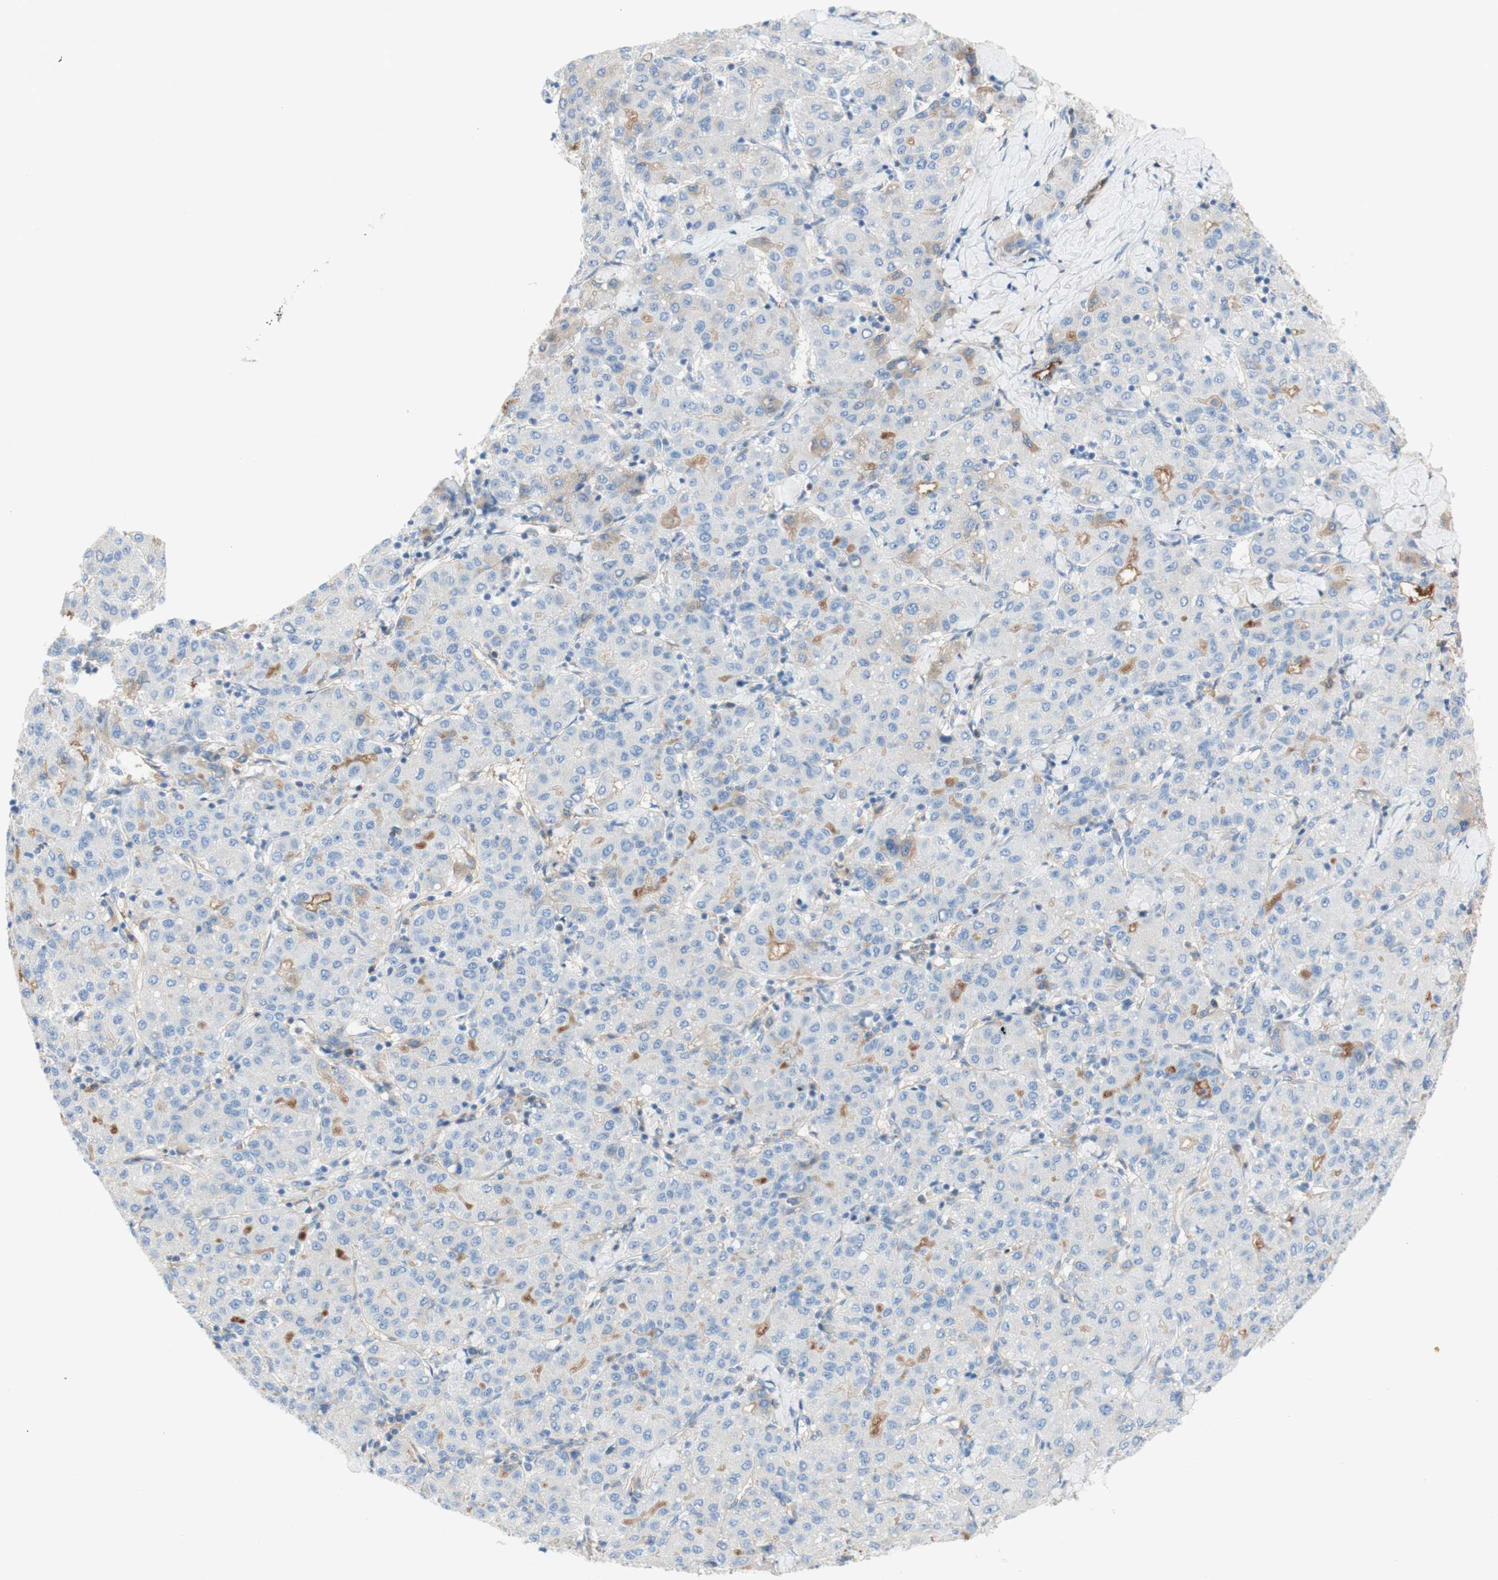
{"staining": {"intensity": "negative", "quantity": "none", "location": "none"}, "tissue": "liver cancer", "cell_type": "Tumor cells", "image_type": "cancer", "snomed": [{"axis": "morphology", "description": "Carcinoma, Hepatocellular, NOS"}, {"axis": "topography", "description": "Liver"}], "caption": "A high-resolution histopathology image shows immunohistochemistry (IHC) staining of hepatocellular carcinoma (liver), which exhibits no significant positivity in tumor cells. Brightfield microscopy of immunohistochemistry (IHC) stained with DAB (brown) and hematoxylin (blue), captured at high magnification.", "gene": "KNG1", "patient": {"sex": "male", "age": 65}}